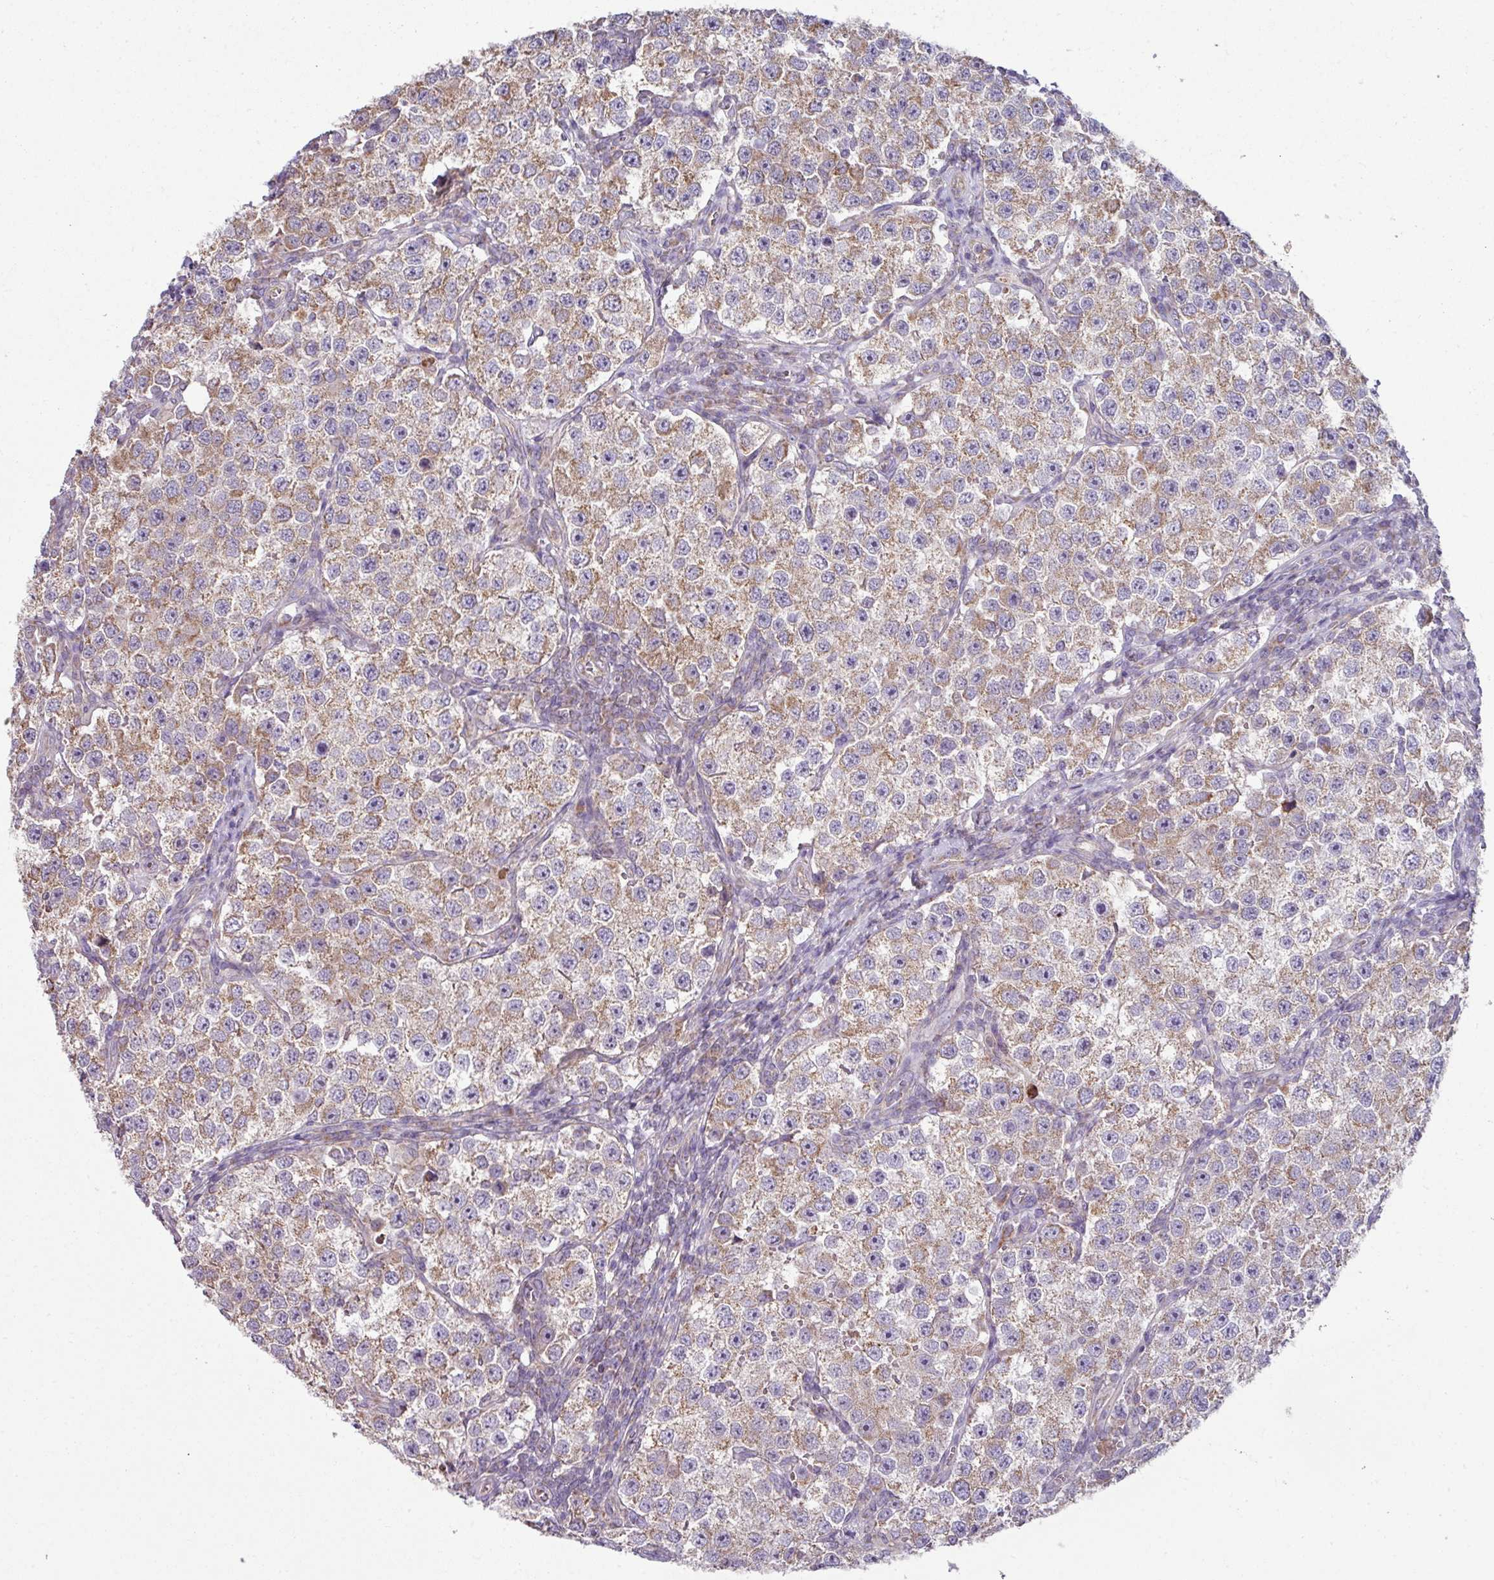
{"staining": {"intensity": "moderate", "quantity": ">75%", "location": "cytoplasmic/membranous"}, "tissue": "testis cancer", "cell_type": "Tumor cells", "image_type": "cancer", "snomed": [{"axis": "morphology", "description": "Seminoma, NOS"}, {"axis": "topography", "description": "Testis"}], "caption": "Human testis seminoma stained with a brown dye reveals moderate cytoplasmic/membranous positive expression in approximately >75% of tumor cells.", "gene": "LRRC9", "patient": {"sex": "male", "age": 37}}